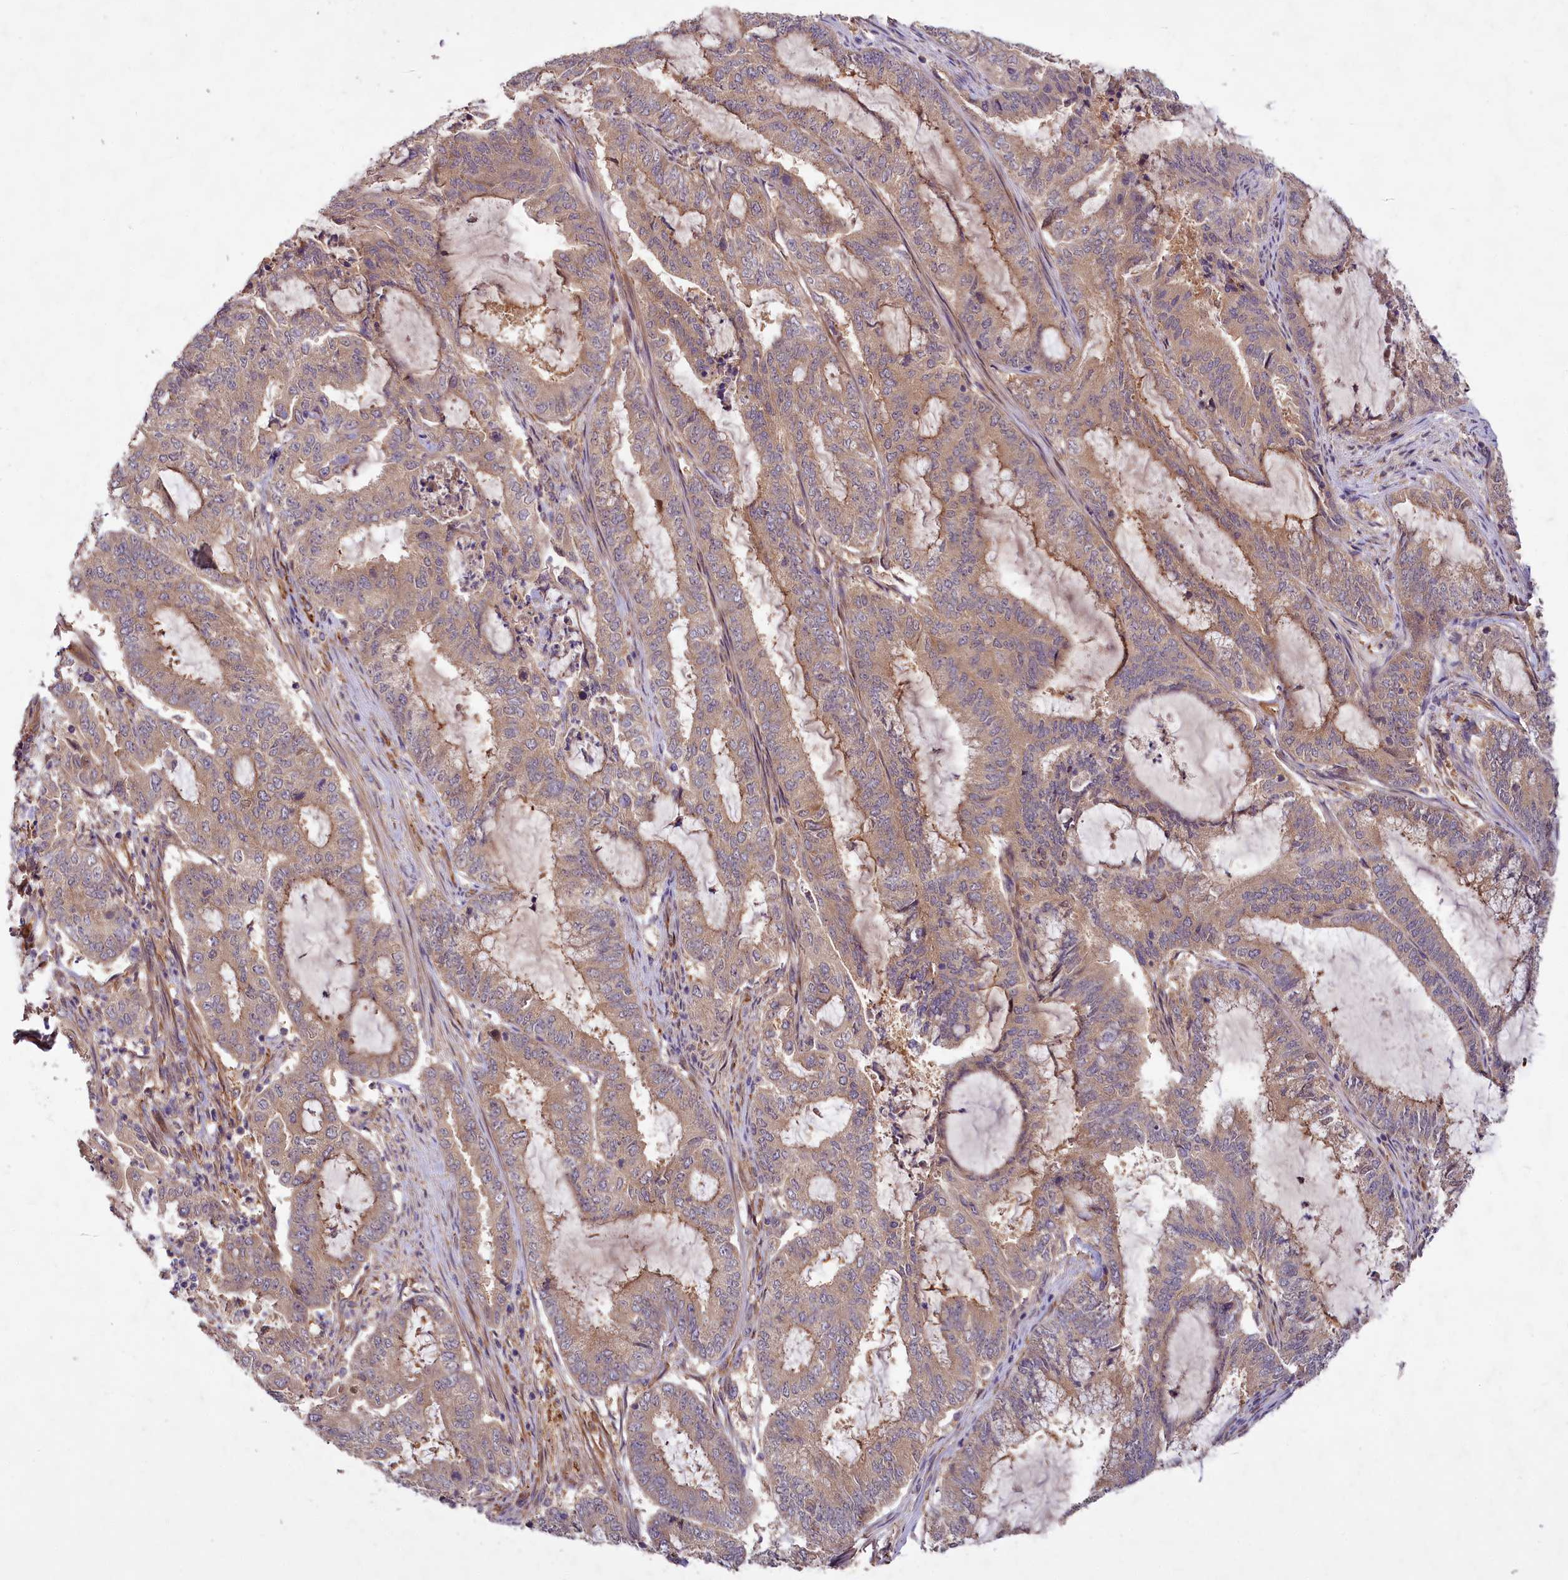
{"staining": {"intensity": "weak", "quantity": ">75%", "location": "cytoplasmic/membranous"}, "tissue": "endometrial cancer", "cell_type": "Tumor cells", "image_type": "cancer", "snomed": [{"axis": "morphology", "description": "Adenocarcinoma, NOS"}, {"axis": "topography", "description": "Endometrium"}], "caption": "Protein expression analysis of human endometrial cancer (adenocarcinoma) reveals weak cytoplasmic/membranous staining in approximately >75% of tumor cells.", "gene": "PKN2", "patient": {"sex": "female", "age": 51}}